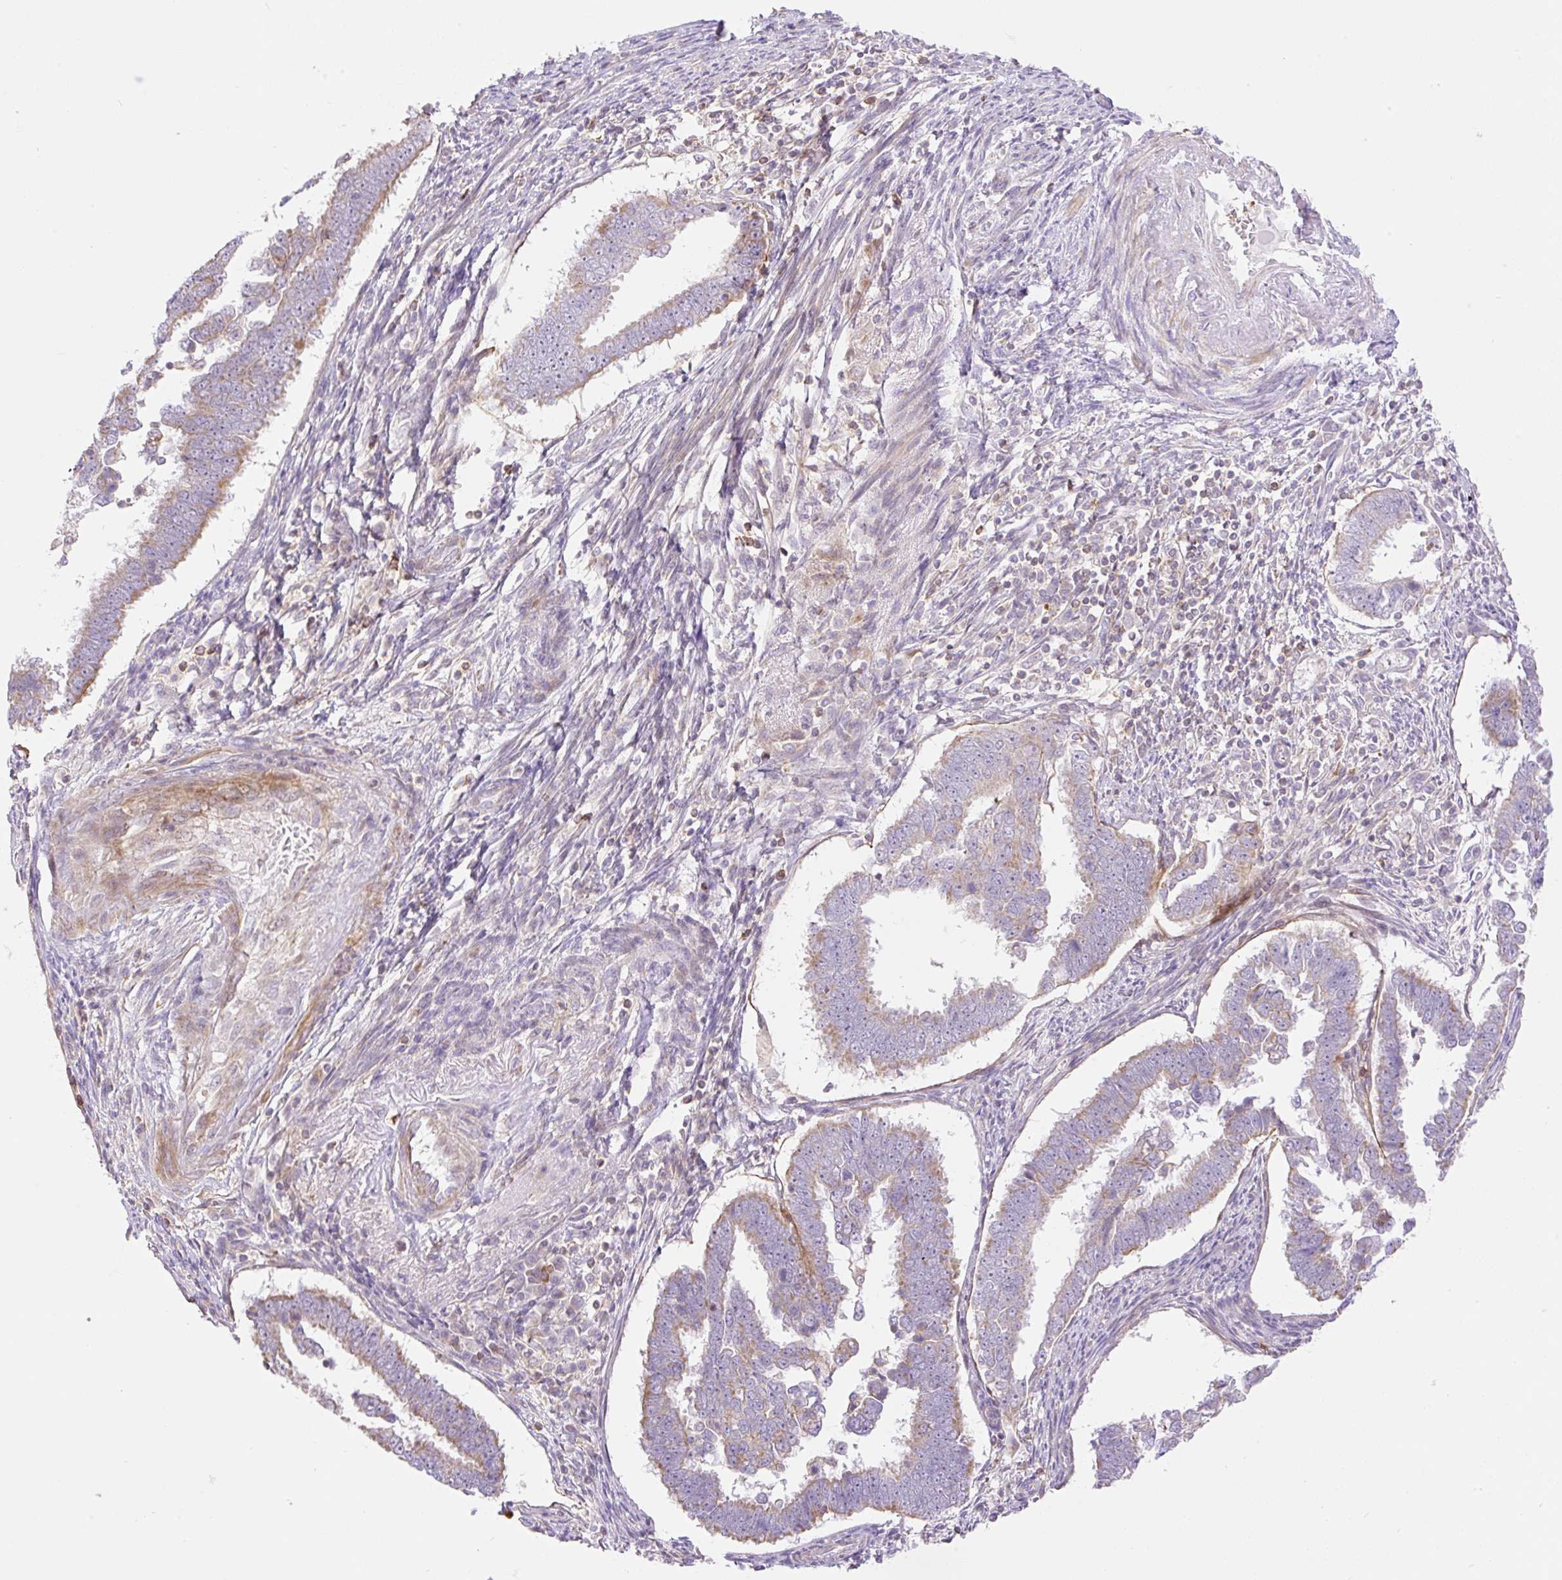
{"staining": {"intensity": "weak", "quantity": "25%-75%", "location": "cytoplasmic/membranous"}, "tissue": "endometrial cancer", "cell_type": "Tumor cells", "image_type": "cancer", "snomed": [{"axis": "morphology", "description": "Adenocarcinoma, NOS"}, {"axis": "topography", "description": "Endometrium"}], "caption": "Endometrial adenocarcinoma stained with a brown dye displays weak cytoplasmic/membranous positive expression in approximately 25%-75% of tumor cells.", "gene": "VPS25", "patient": {"sex": "female", "age": 75}}